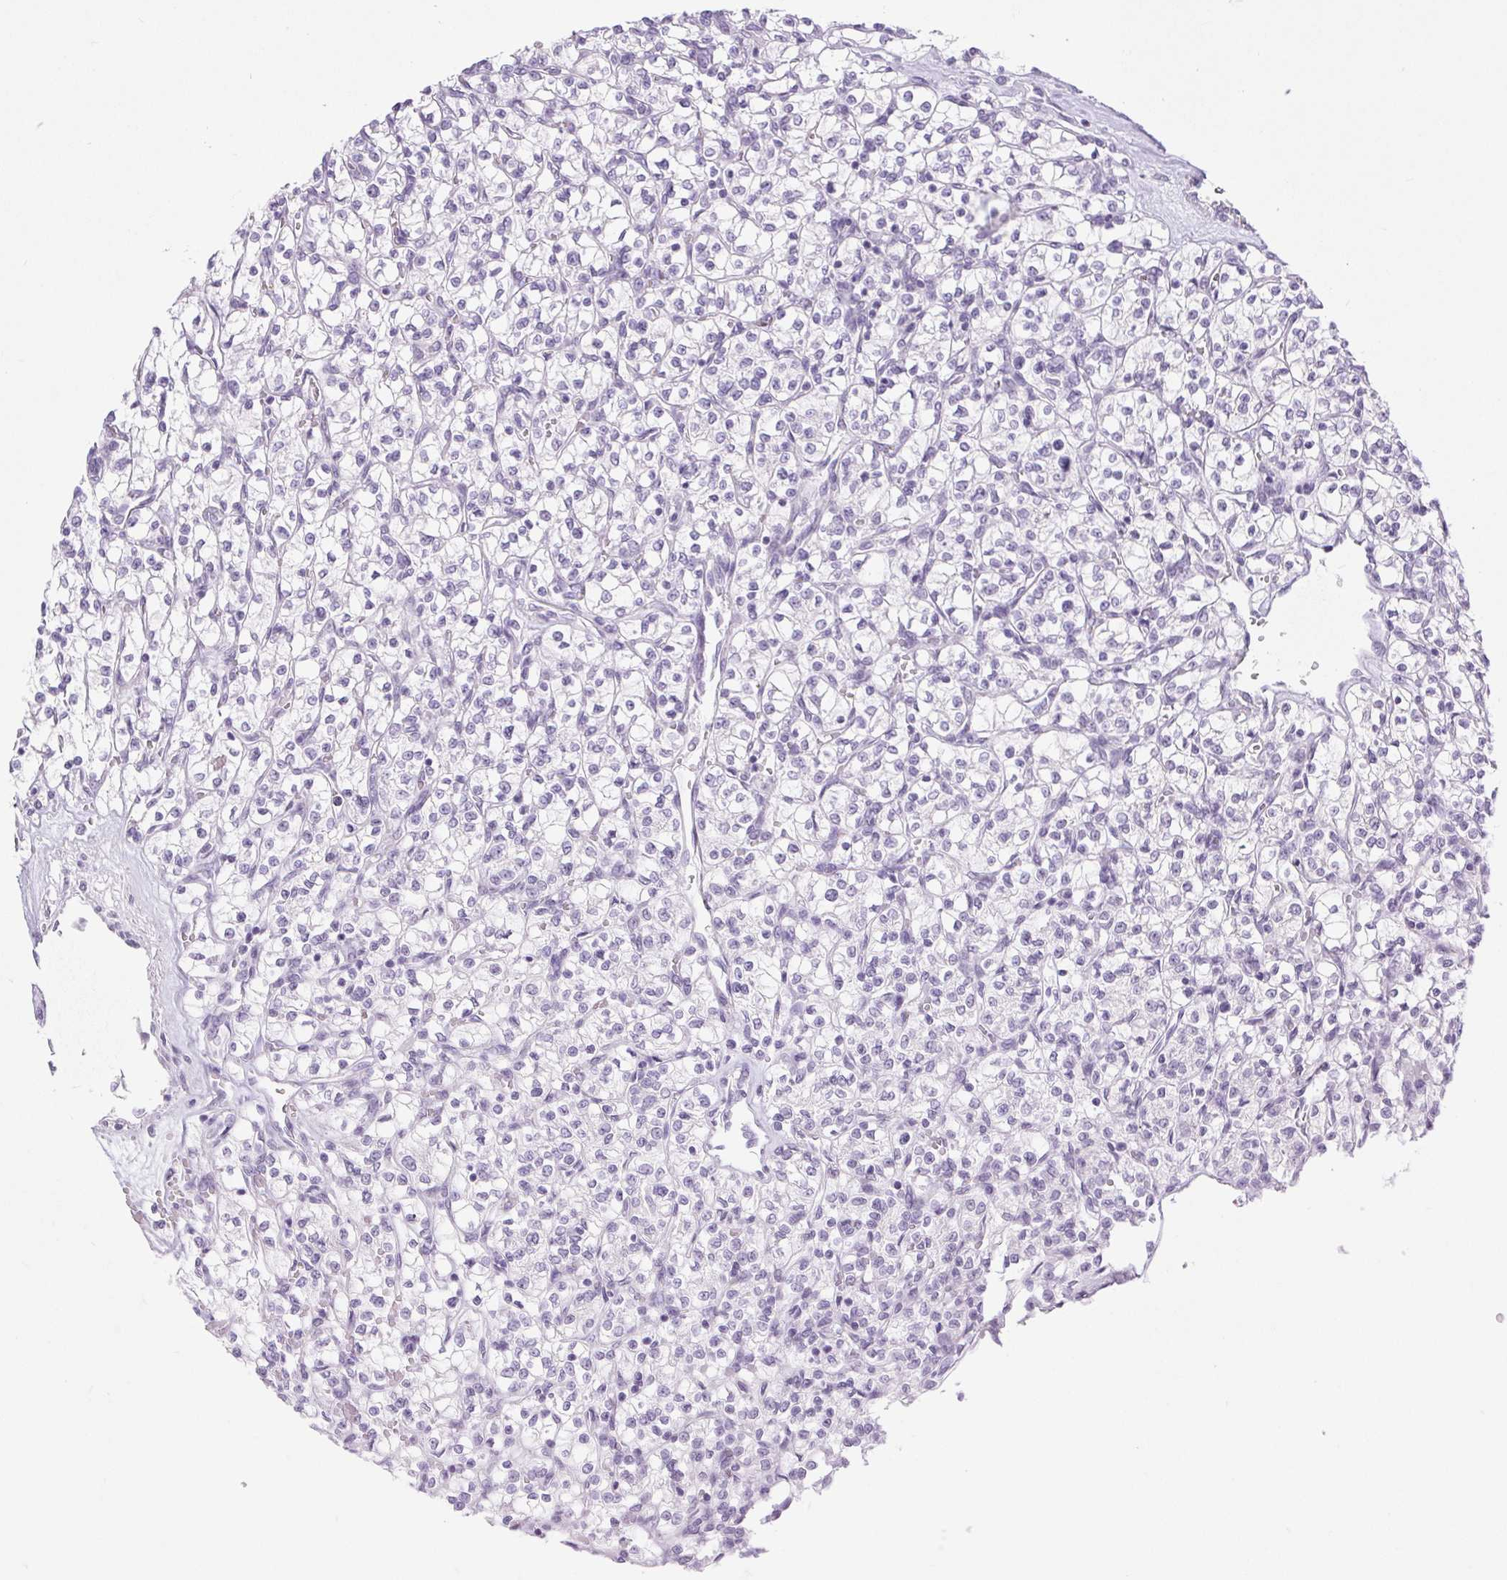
{"staining": {"intensity": "negative", "quantity": "none", "location": "none"}, "tissue": "renal cancer", "cell_type": "Tumor cells", "image_type": "cancer", "snomed": [{"axis": "morphology", "description": "Adenocarcinoma, NOS"}, {"axis": "topography", "description": "Kidney"}], "caption": "There is no significant staining in tumor cells of renal cancer. (DAB (3,3'-diaminobenzidine) immunohistochemistry with hematoxylin counter stain).", "gene": "BCAS1", "patient": {"sex": "female", "age": 64}}